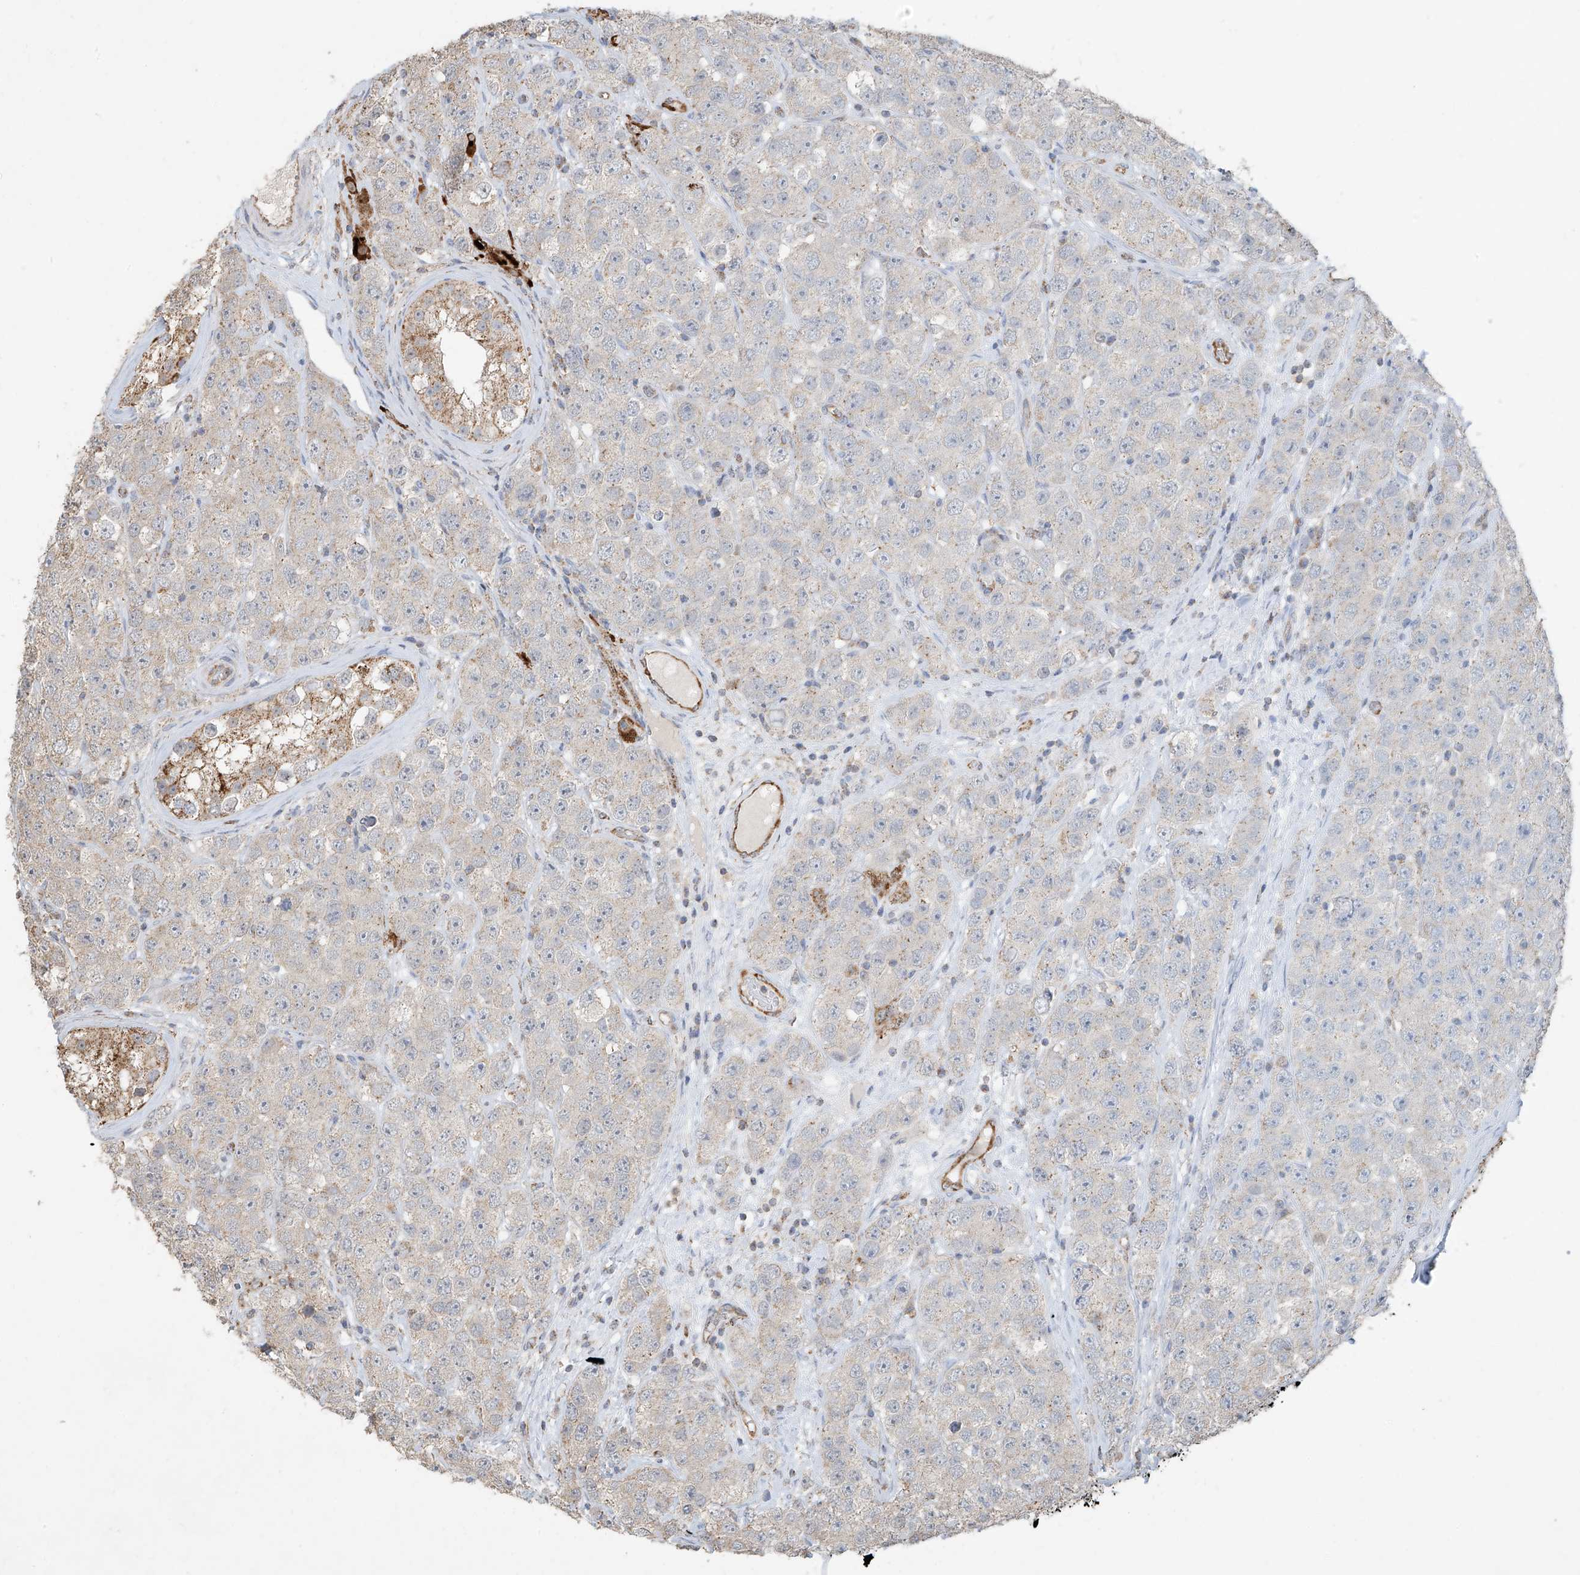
{"staining": {"intensity": "negative", "quantity": "none", "location": "none"}, "tissue": "testis cancer", "cell_type": "Tumor cells", "image_type": "cancer", "snomed": [{"axis": "morphology", "description": "Seminoma, NOS"}, {"axis": "topography", "description": "Testis"}], "caption": "The photomicrograph exhibits no significant expression in tumor cells of seminoma (testis).", "gene": "UQCC1", "patient": {"sex": "male", "age": 28}}